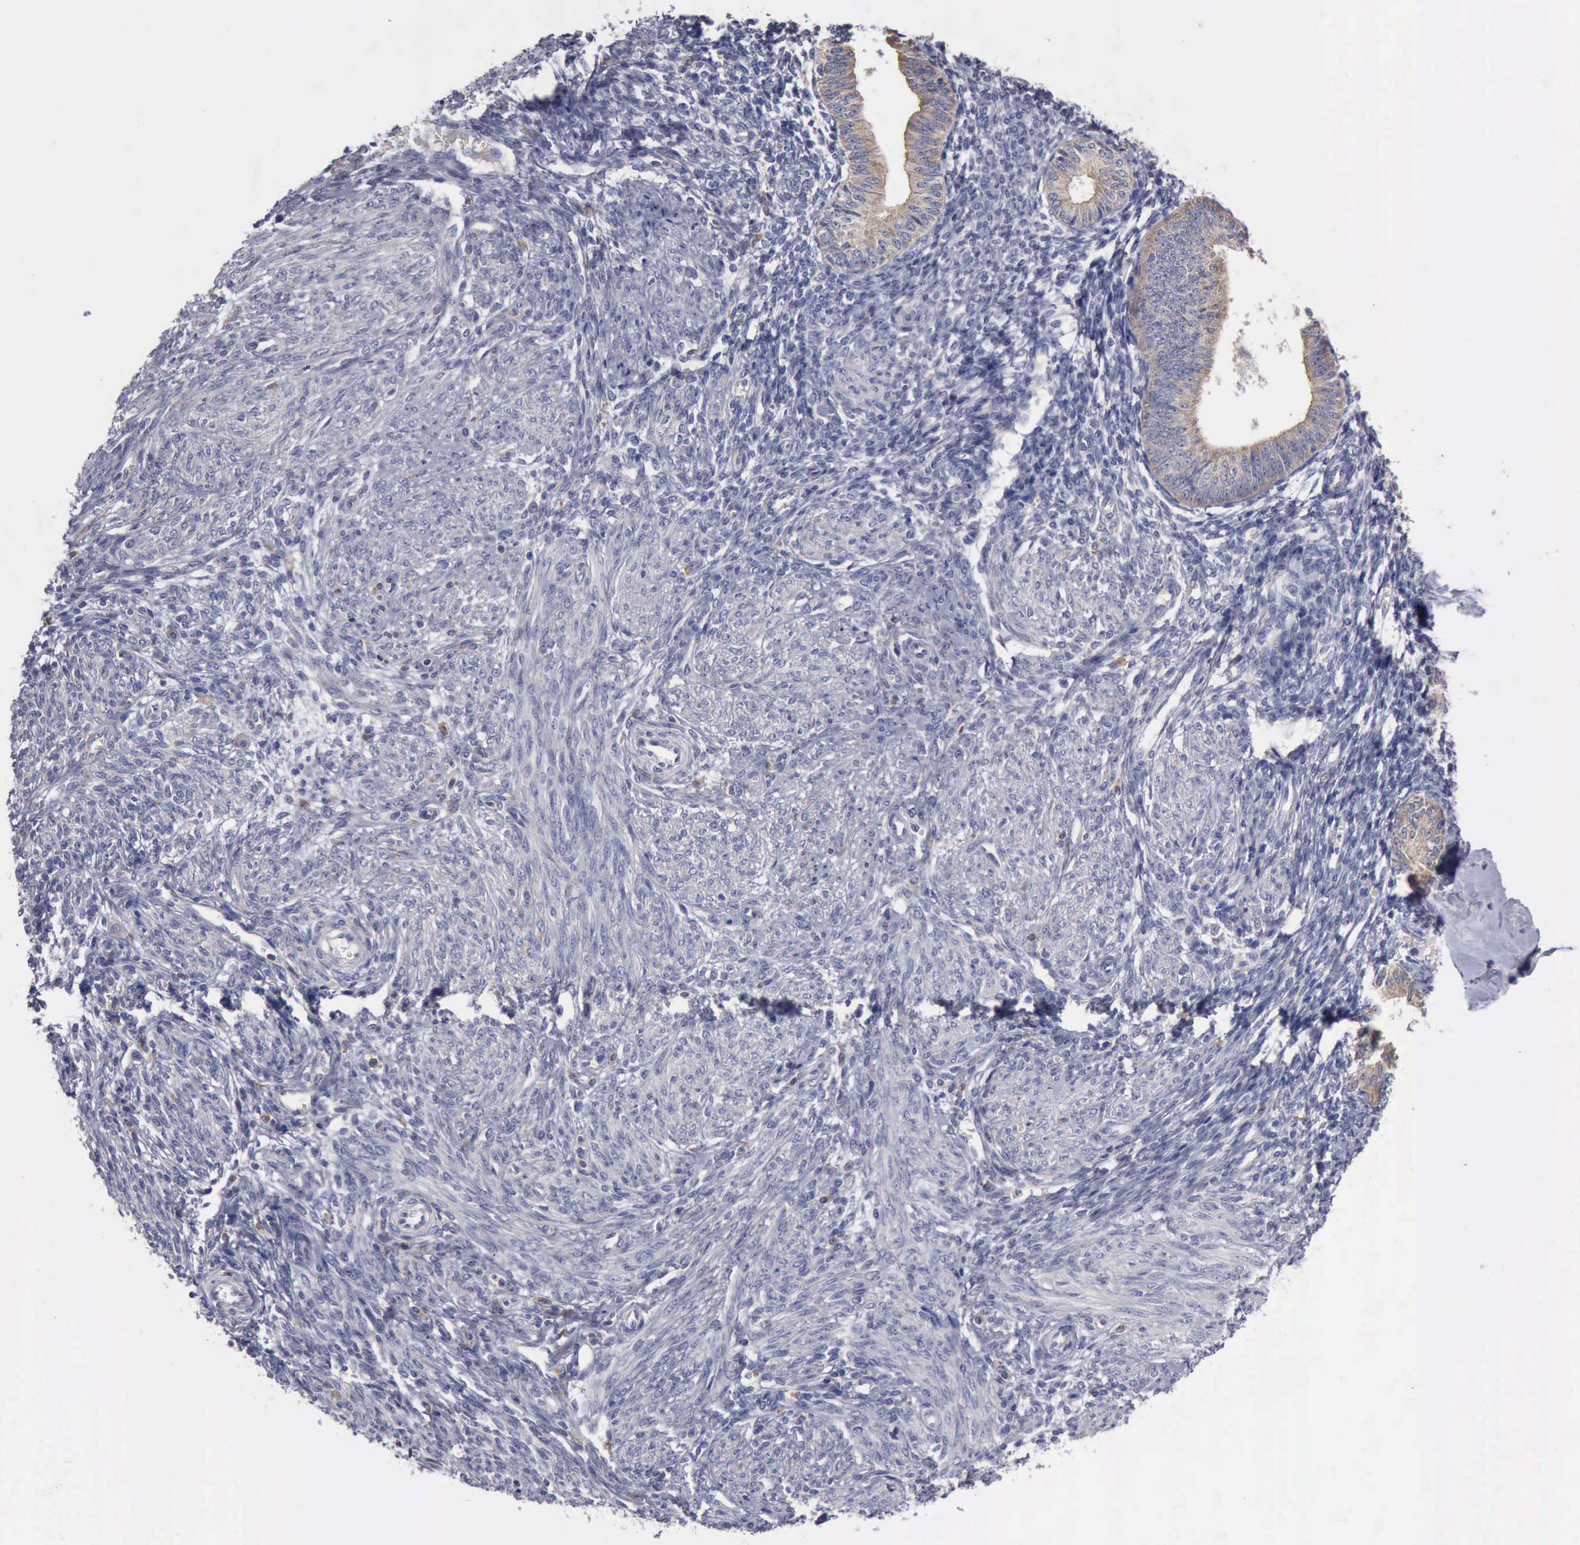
{"staining": {"intensity": "negative", "quantity": "none", "location": "none"}, "tissue": "endometrium", "cell_type": "Cells in endometrial stroma", "image_type": "normal", "snomed": [{"axis": "morphology", "description": "Normal tissue, NOS"}, {"axis": "topography", "description": "Endometrium"}], "caption": "Immunohistochemistry micrograph of unremarkable human endometrium stained for a protein (brown), which demonstrates no staining in cells in endometrial stroma.", "gene": "PTGS2", "patient": {"sex": "female", "age": 82}}